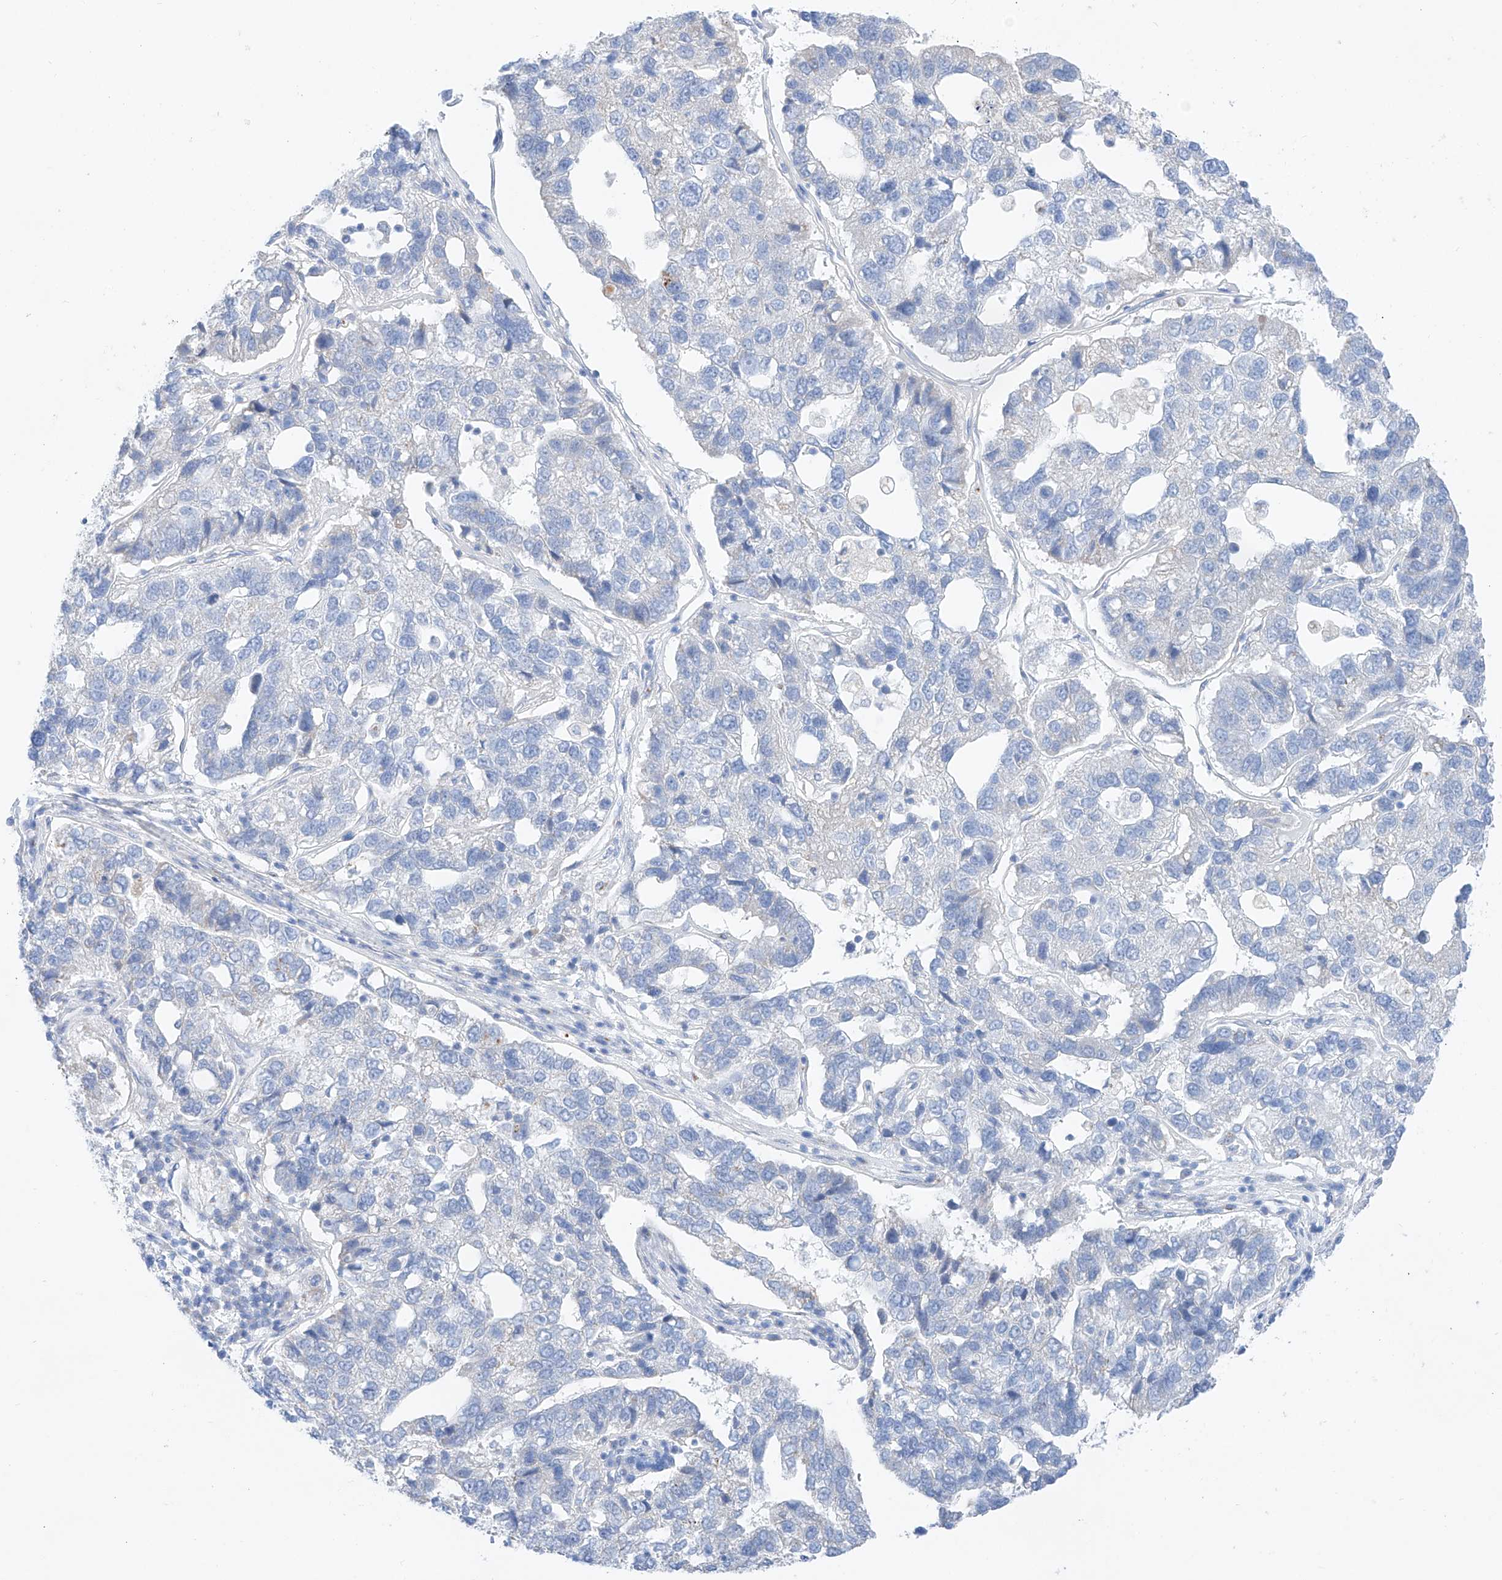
{"staining": {"intensity": "negative", "quantity": "none", "location": "none"}, "tissue": "pancreatic cancer", "cell_type": "Tumor cells", "image_type": "cancer", "snomed": [{"axis": "morphology", "description": "Adenocarcinoma, NOS"}, {"axis": "topography", "description": "Pancreas"}], "caption": "The immunohistochemistry image has no significant expression in tumor cells of pancreatic adenocarcinoma tissue. (Brightfield microscopy of DAB IHC at high magnification).", "gene": "NT5C3B", "patient": {"sex": "female", "age": 61}}